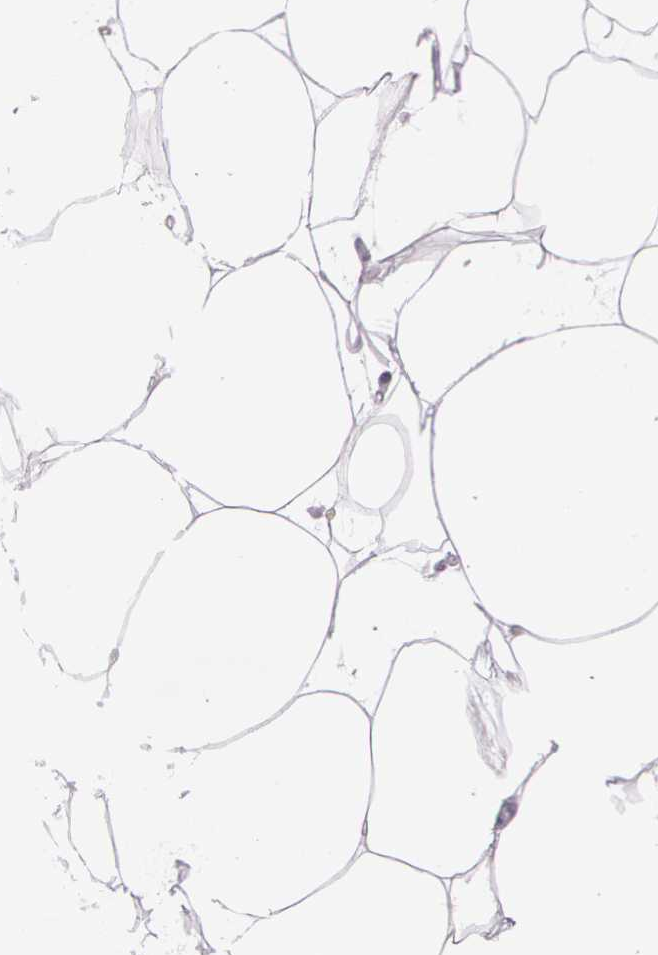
{"staining": {"intensity": "negative", "quantity": "none", "location": "none"}, "tissue": "adipose tissue", "cell_type": "Adipocytes", "image_type": "normal", "snomed": [{"axis": "morphology", "description": "Normal tissue, NOS"}, {"axis": "morphology", "description": "Duct carcinoma"}, {"axis": "topography", "description": "Breast"}, {"axis": "topography", "description": "Adipose tissue"}], "caption": "Immunohistochemistry histopathology image of normal adipose tissue: adipose tissue stained with DAB (3,3'-diaminobenzidine) exhibits no significant protein expression in adipocytes. Nuclei are stained in blue.", "gene": "OTC", "patient": {"sex": "female", "age": 37}}